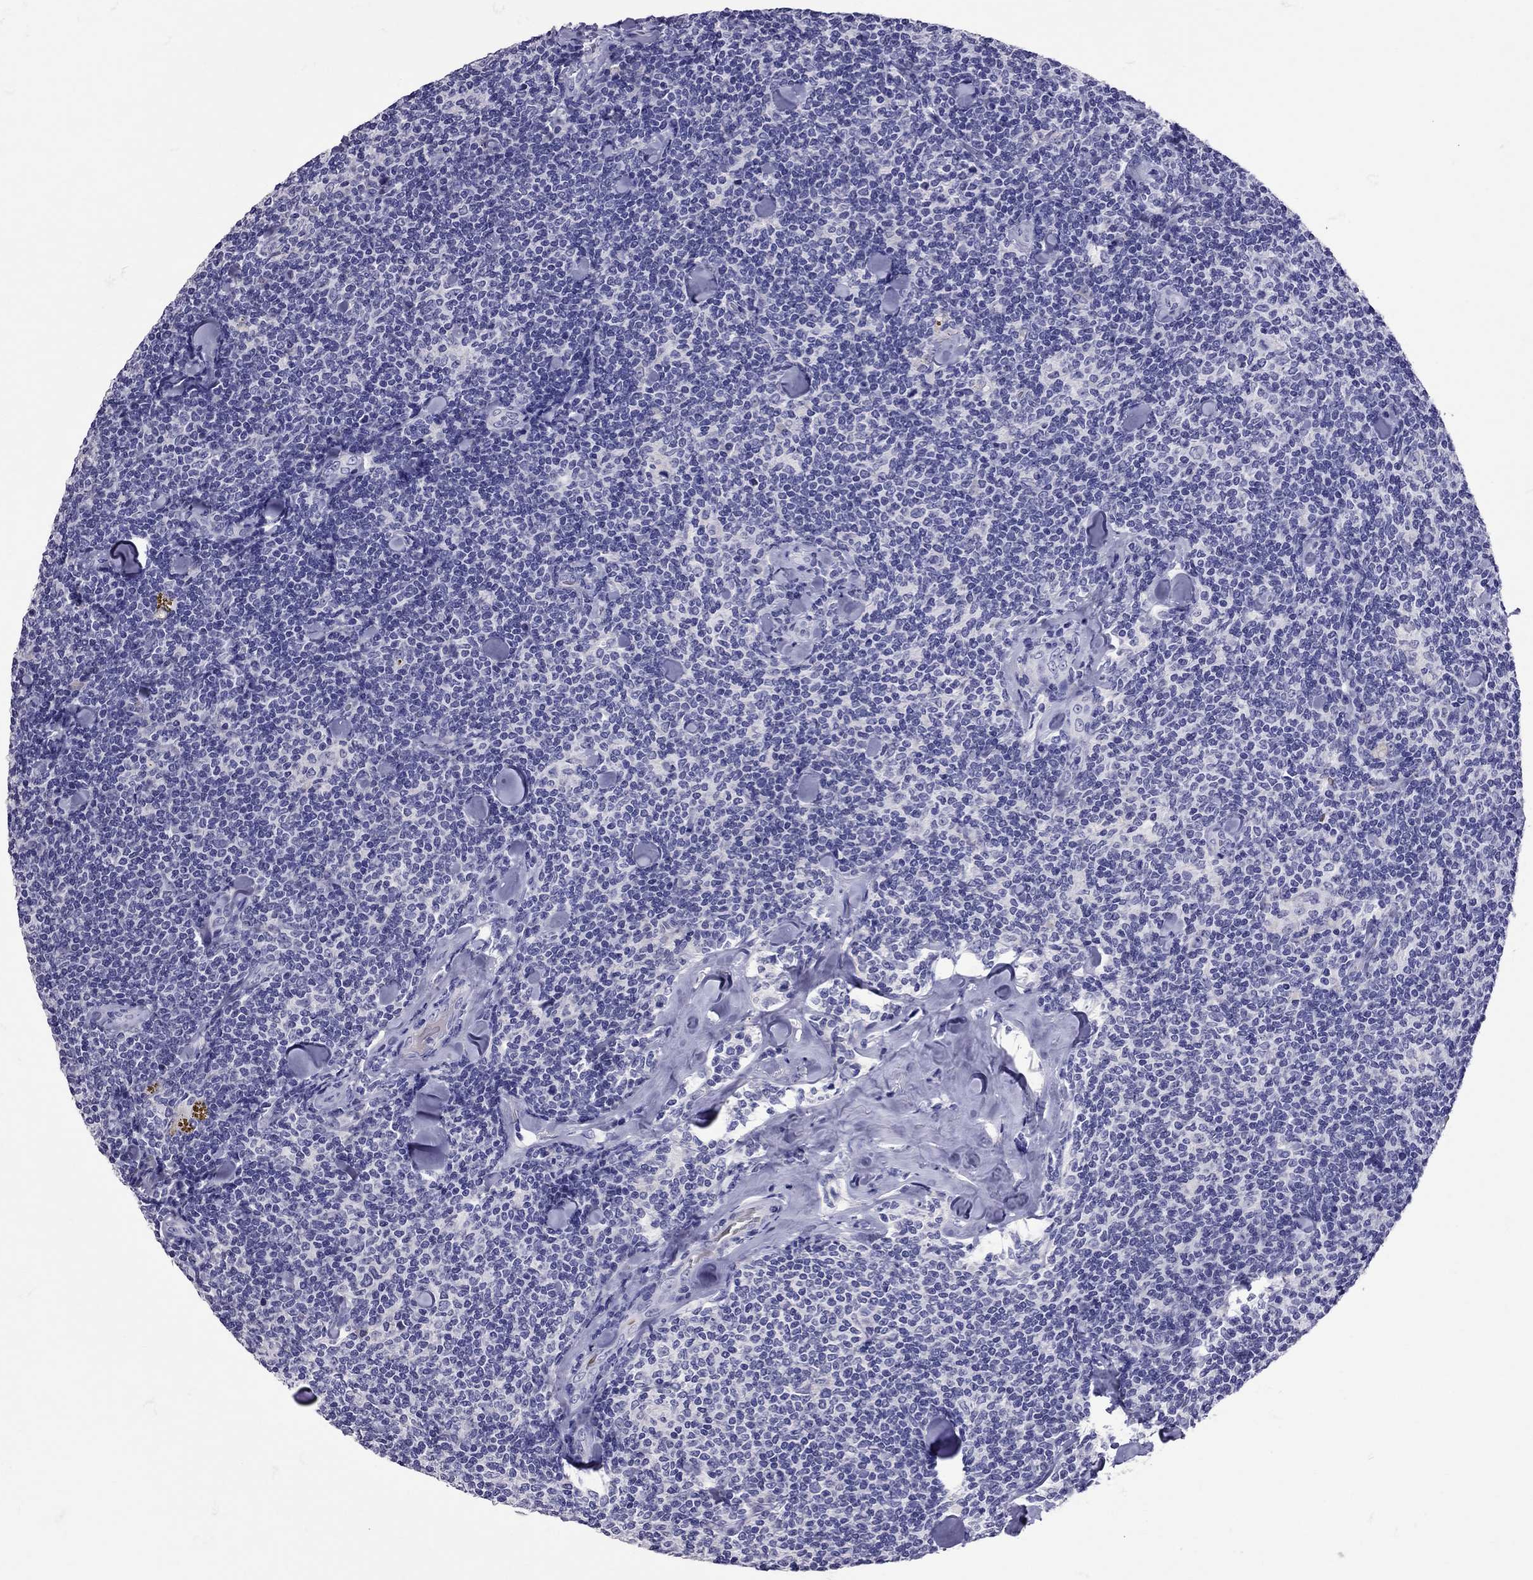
{"staining": {"intensity": "negative", "quantity": "none", "location": "none"}, "tissue": "lymphoma", "cell_type": "Tumor cells", "image_type": "cancer", "snomed": [{"axis": "morphology", "description": "Malignant lymphoma, non-Hodgkin's type, Low grade"}, {"axis": "topography", "description": "Lymph node"}], "caption": "High power microscopy image of an IHC image of lymphoma, revealing no significant positivity in tumor cells.", "gene": "TBR1", "patient": {"sex": "female", "age": 56}}